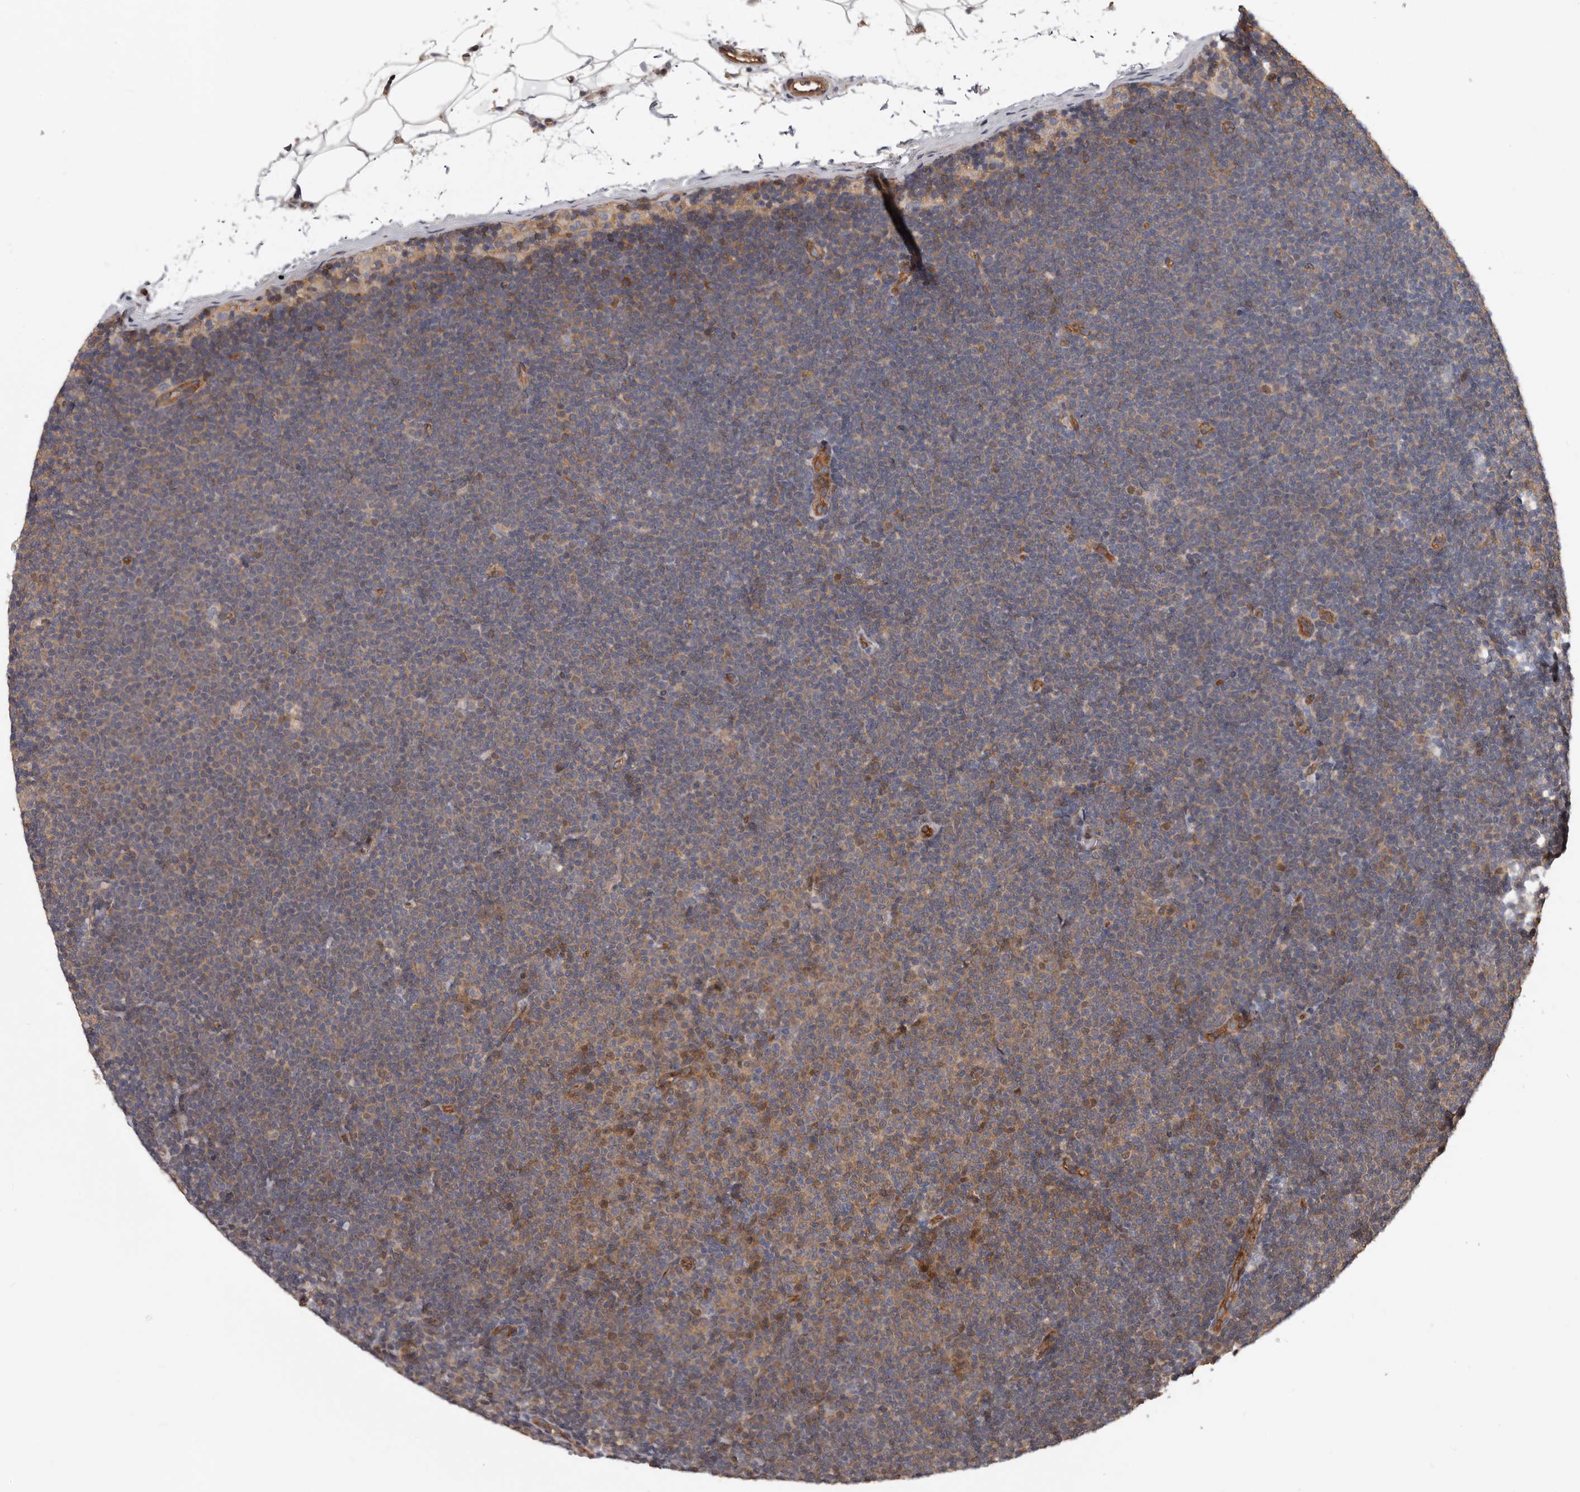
{"staining": {"intensity": "moderate", "quantity": "<25%", "location": "cytoplasmic/membranous"}, "tissue": "lymphoma", "cell_type": "Tumor cells", "image_type": "cancer", "snomed": [{"axis": "morphology", "description": "Malignant lymphoma, non-Hodgkin's type, Low grade"}, {"axis": "topography", "description": "Lymph node"}], "caption": "High-power microscopy captured an immunohistochemistry photomicrograph of lymphoma, revealing moderate cytoplasmic/membranous positivity in approximately <25% of tumor cells. (DAB (3,3'-diaminobenzidine) IHC, brown staining for protein, blue staining for nuclei).", "gene": "PNRC2", "patient": {"sex": "female", "age": 53}}